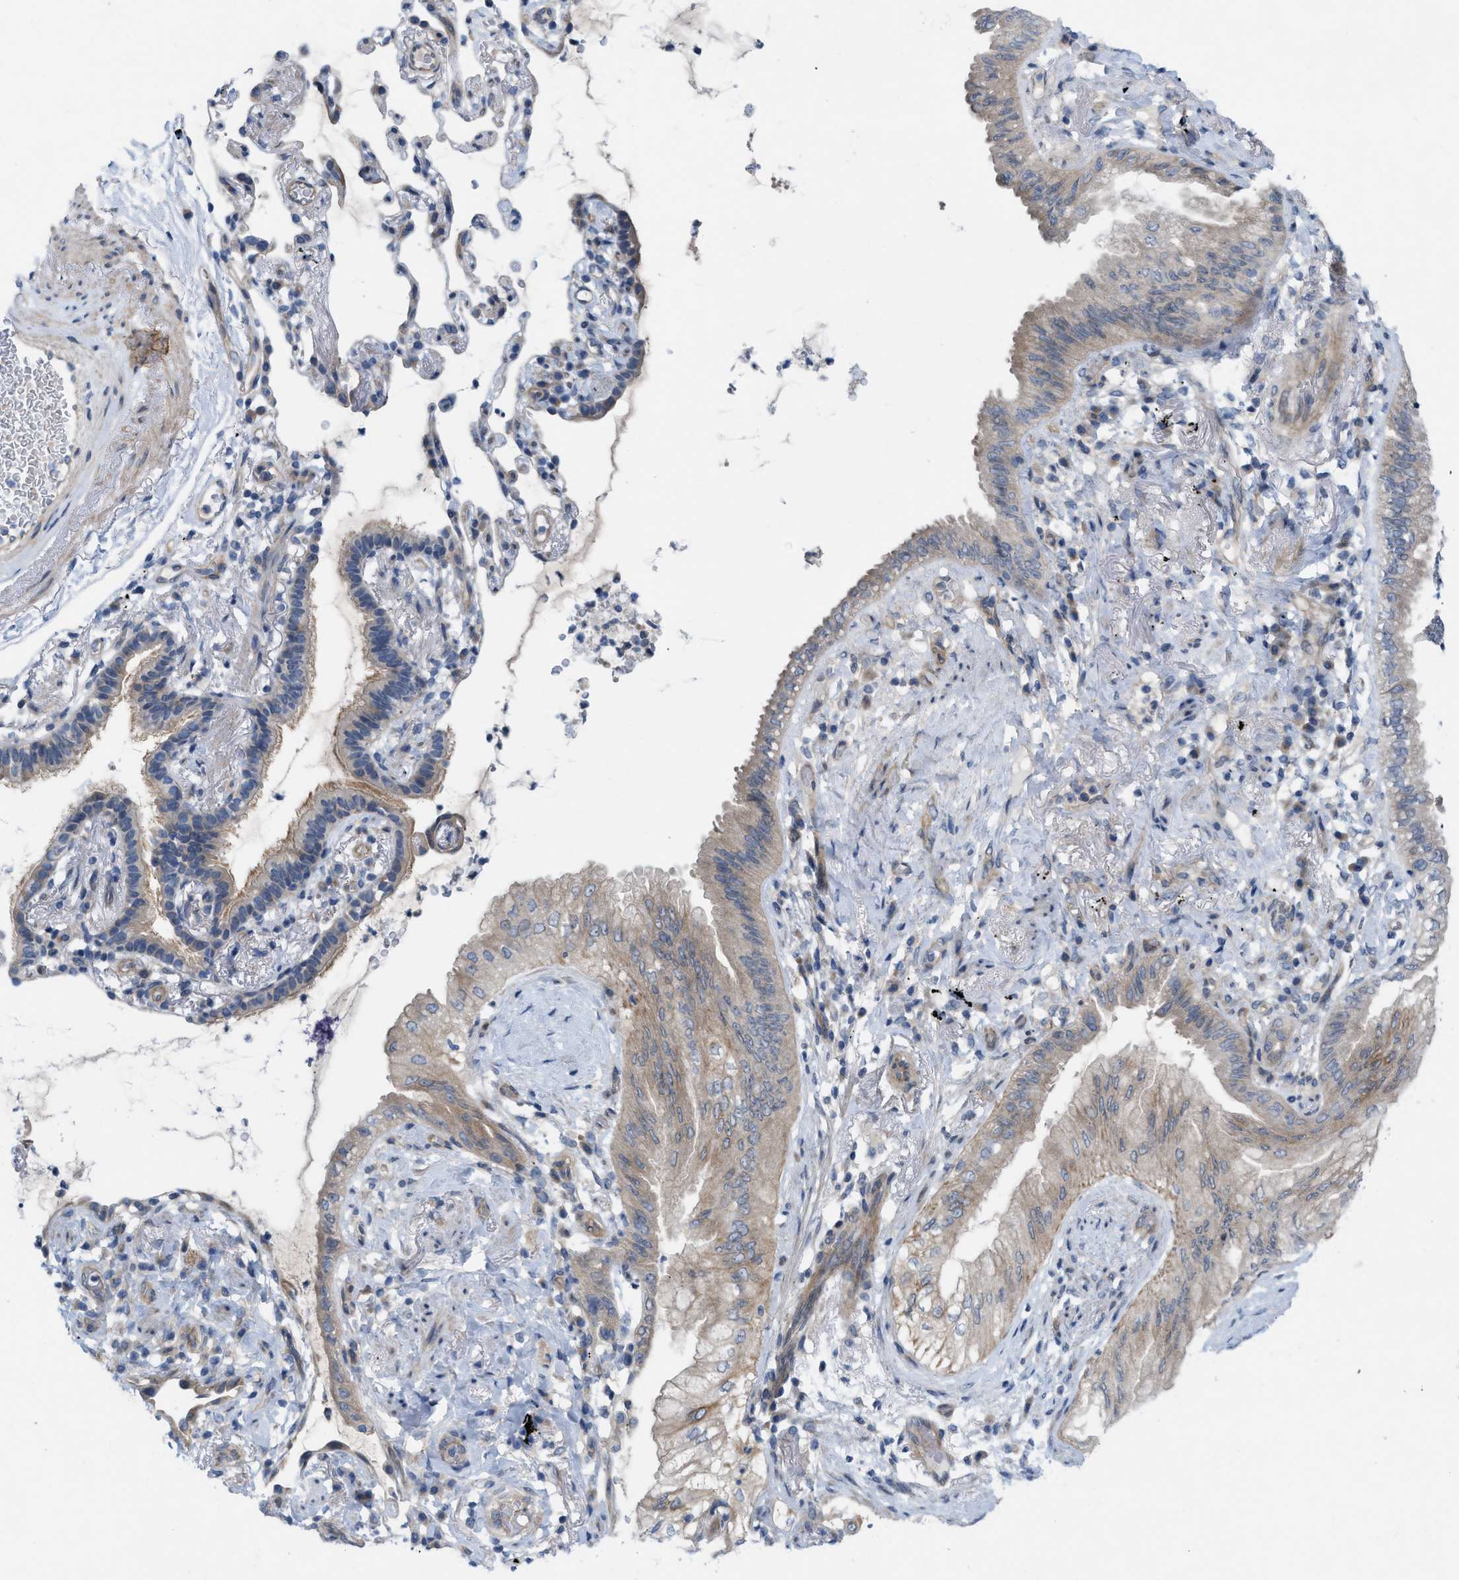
{"staining": {"intensity": "weak", "quantity": ">75%", "location": "cytoplasmic/membranous"}, "tissue": "lung cancer", "cell_type": "Tumor cells", "image_type": "cancer", "snomed": [{"axis": "morphology", "description": "Normal tissue, NOS"}, {"axis": "morphology", "description": "Adenocarcinoma, NOS"}, {"axis": "topography", "description": "Bronchus"}, {"axis": "topography", "description": "Lung"}], "caption": "Protein expression by immunohistochemistry shows weak cytoplasmic/membranous expression in approximately >75% of tumor cells in lung cancer.", "gene": "NDEL1", "patient": {"sex": "female", "age": 70}}